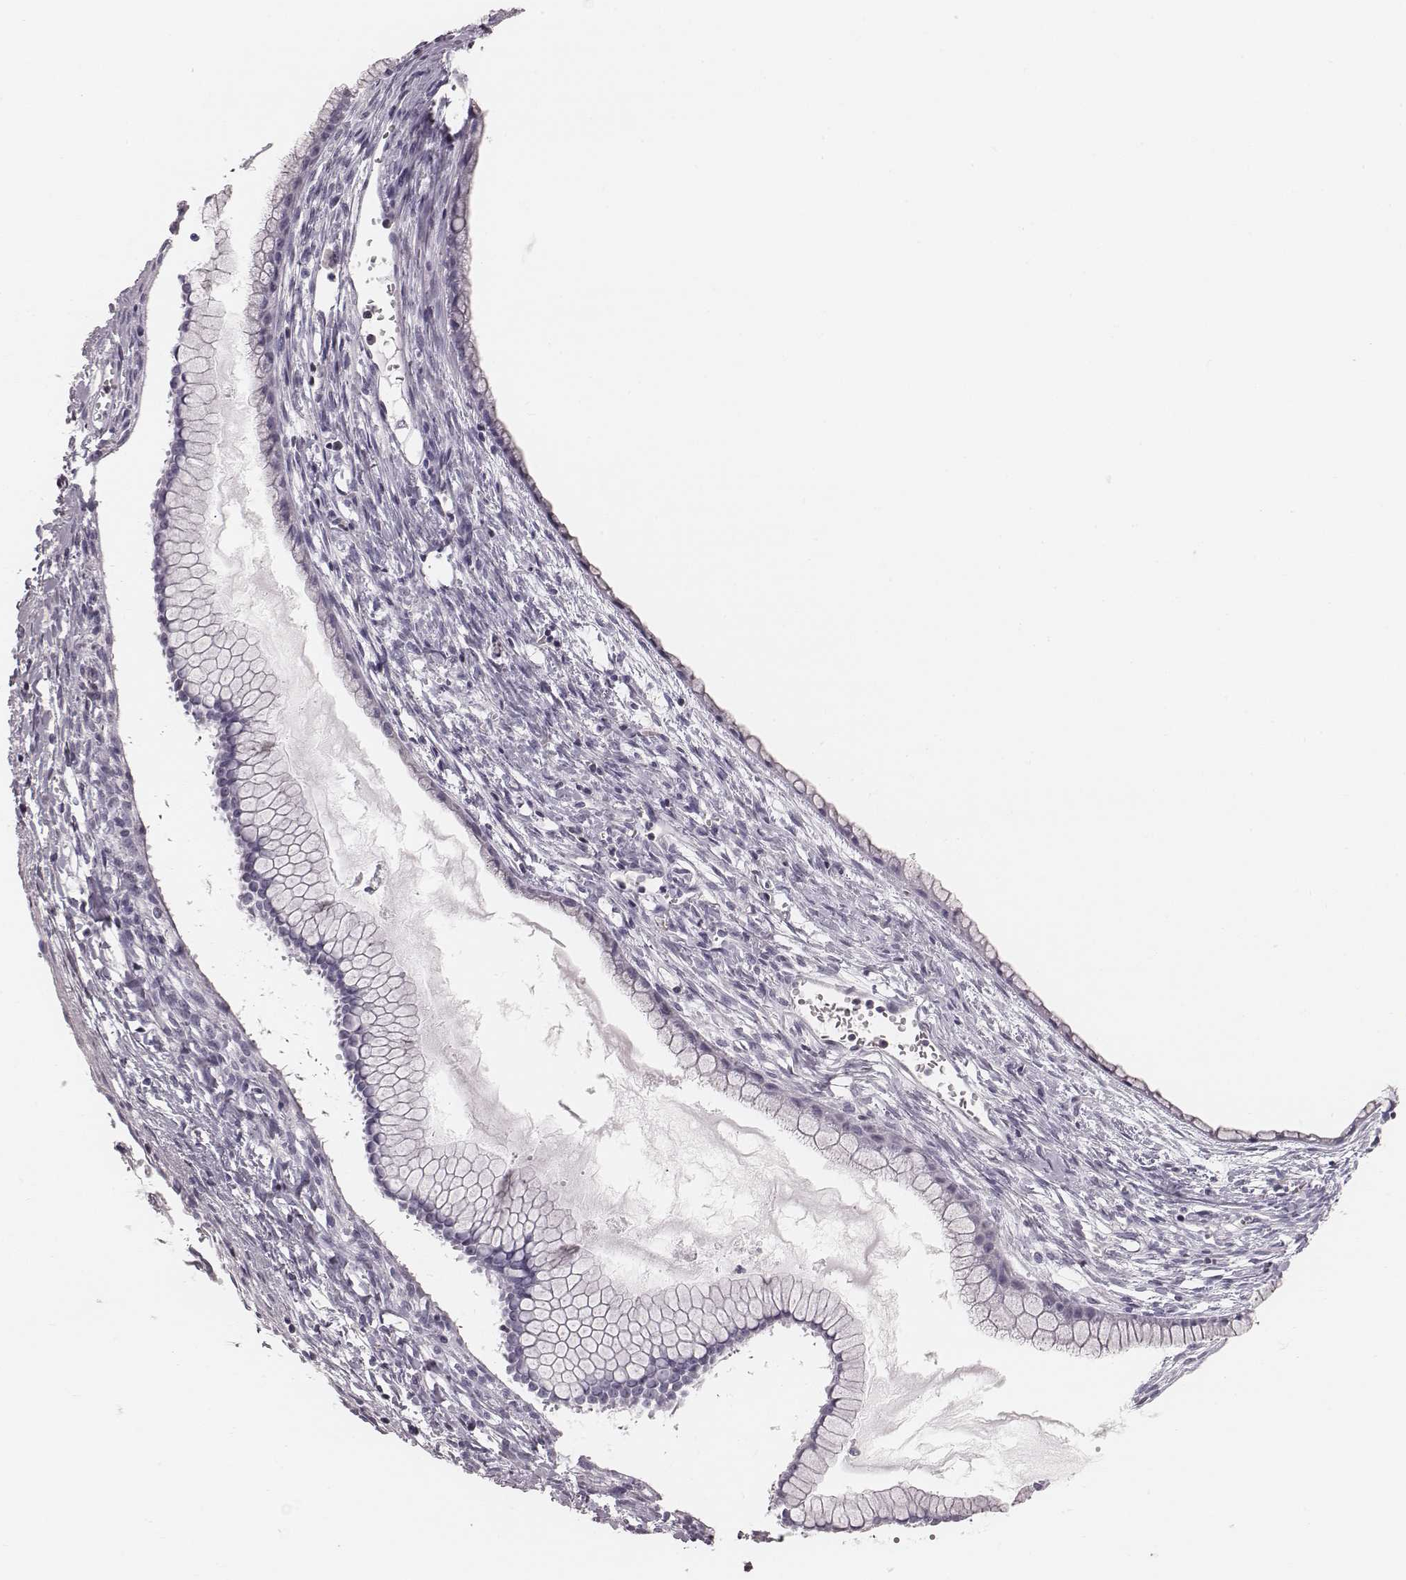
{"staining": {"intensity": "negative", "quantity": "none", "location": "none"}, "tissue": "ovarian cancer", "cell_type": "Tumor cells", "image_type": "cancer", "snomed": [{"axis": "morphology", "description": "Cystadenocarcinoma, mucinous, NOS"}, {"axis": "topography", "description": "Ovary"}], "caption": "DAB (3,3'-diaminobenzidine) immunohistochemical staining of ovarian cancer (mucinous cystadenocarcinoma) exhibits no significant expression in tumor cells.", "gene": "ZNF365", "patient": {"sex": "female", "age": 41}}